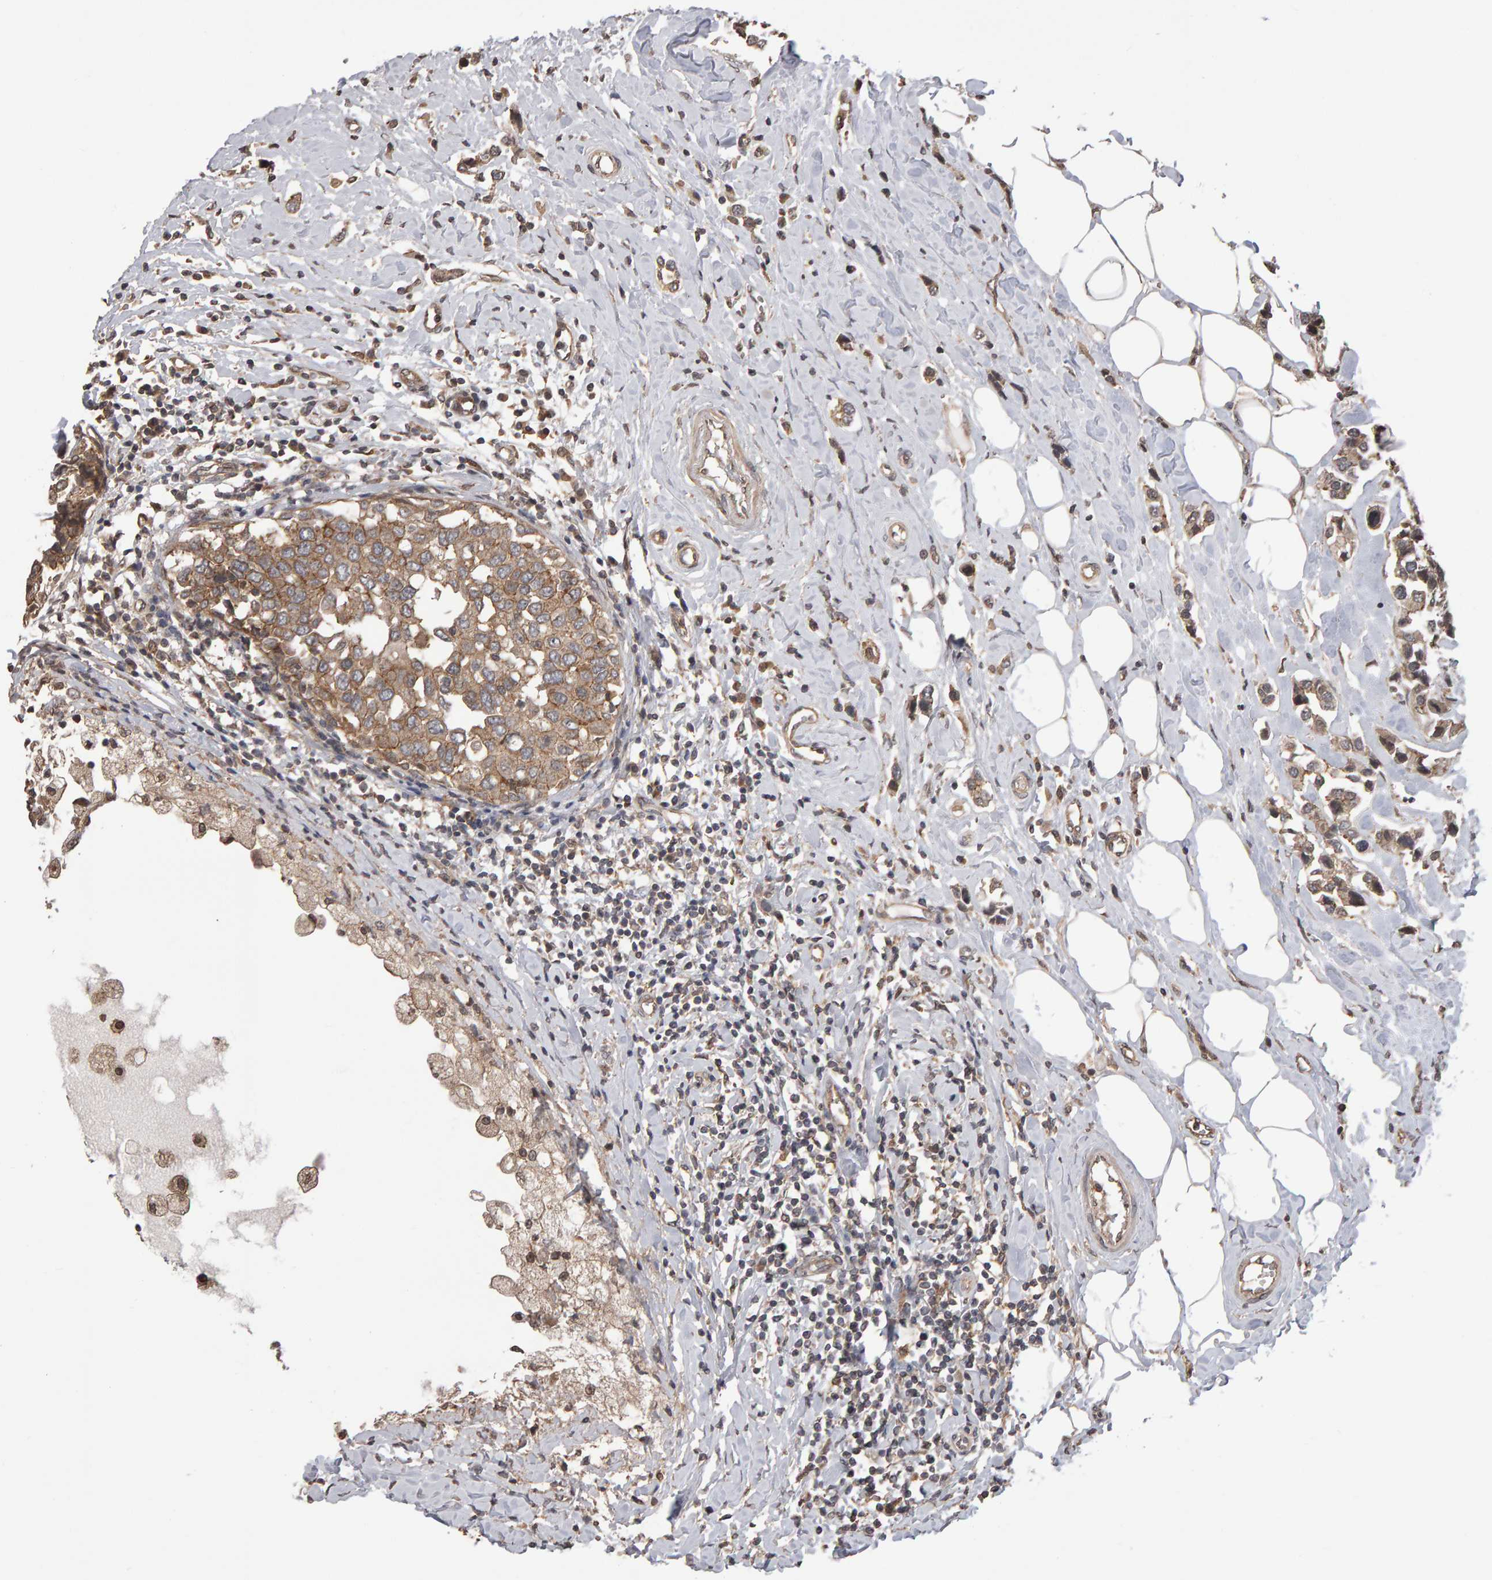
{"staining": {"intensity": "moderate", "quantity": ">75%", "location": "cytoplasmic/membranous"}, "tissue": "breast cancer", "cell_type": "Tumor cells", "image_type": "cancer", "snomed": [{"axis": "morphology", "description": "Normal tissue, NOS"}, {"axis": "morphology", "description": "Duct carcinoma"}, {"axis": "topography", "description": "Breast"}], "caption": "Infiltrating ductal carcinoma (breast) stained for a protein demonstrates moderate cytoplasmic/membranous positivity in tumor cells. (IHC, brightfield microscopy, high magnification).", "gene": "SCRIB", "patient": {"sex": "female", "age": 50}}